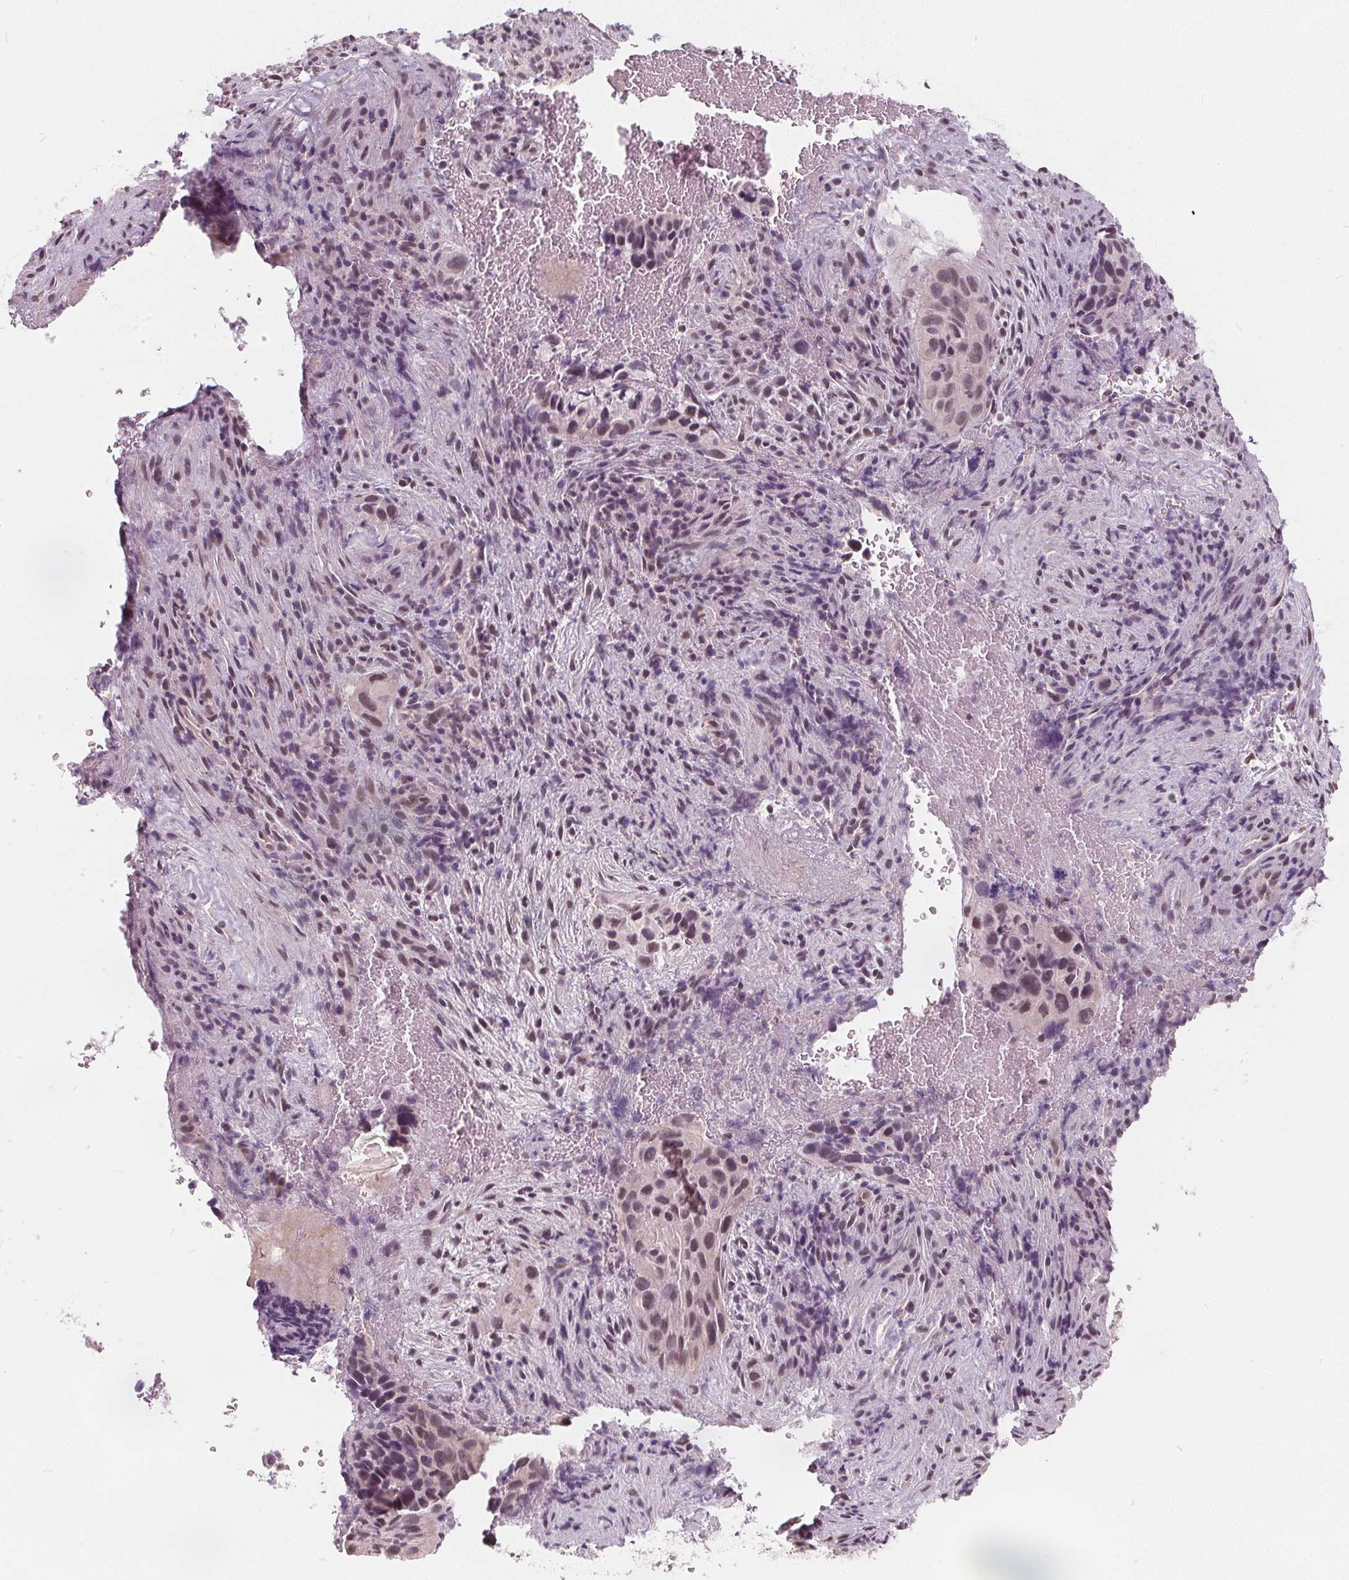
{"staining": {"intensity": "weak", "quantity": "25%-75%", "location": "nuclear"}, "tissue": "cervical cancer", "cell_type": "Tumor cells", "image_type": "cancer", "snomed": [{"axis": "morphology", "description": "Squamous cell carcinoma, NOS"}, {"axis": "topography", "description": "Cervix"}], "caption": "A photomicrograph of cervical cancer (squamous cell carcinoma) stained for a protein reveals weak nuclear brown staining in tumor cells.", "gene": "NUP210L", "patient": {"sex": "female", "age": 38}}